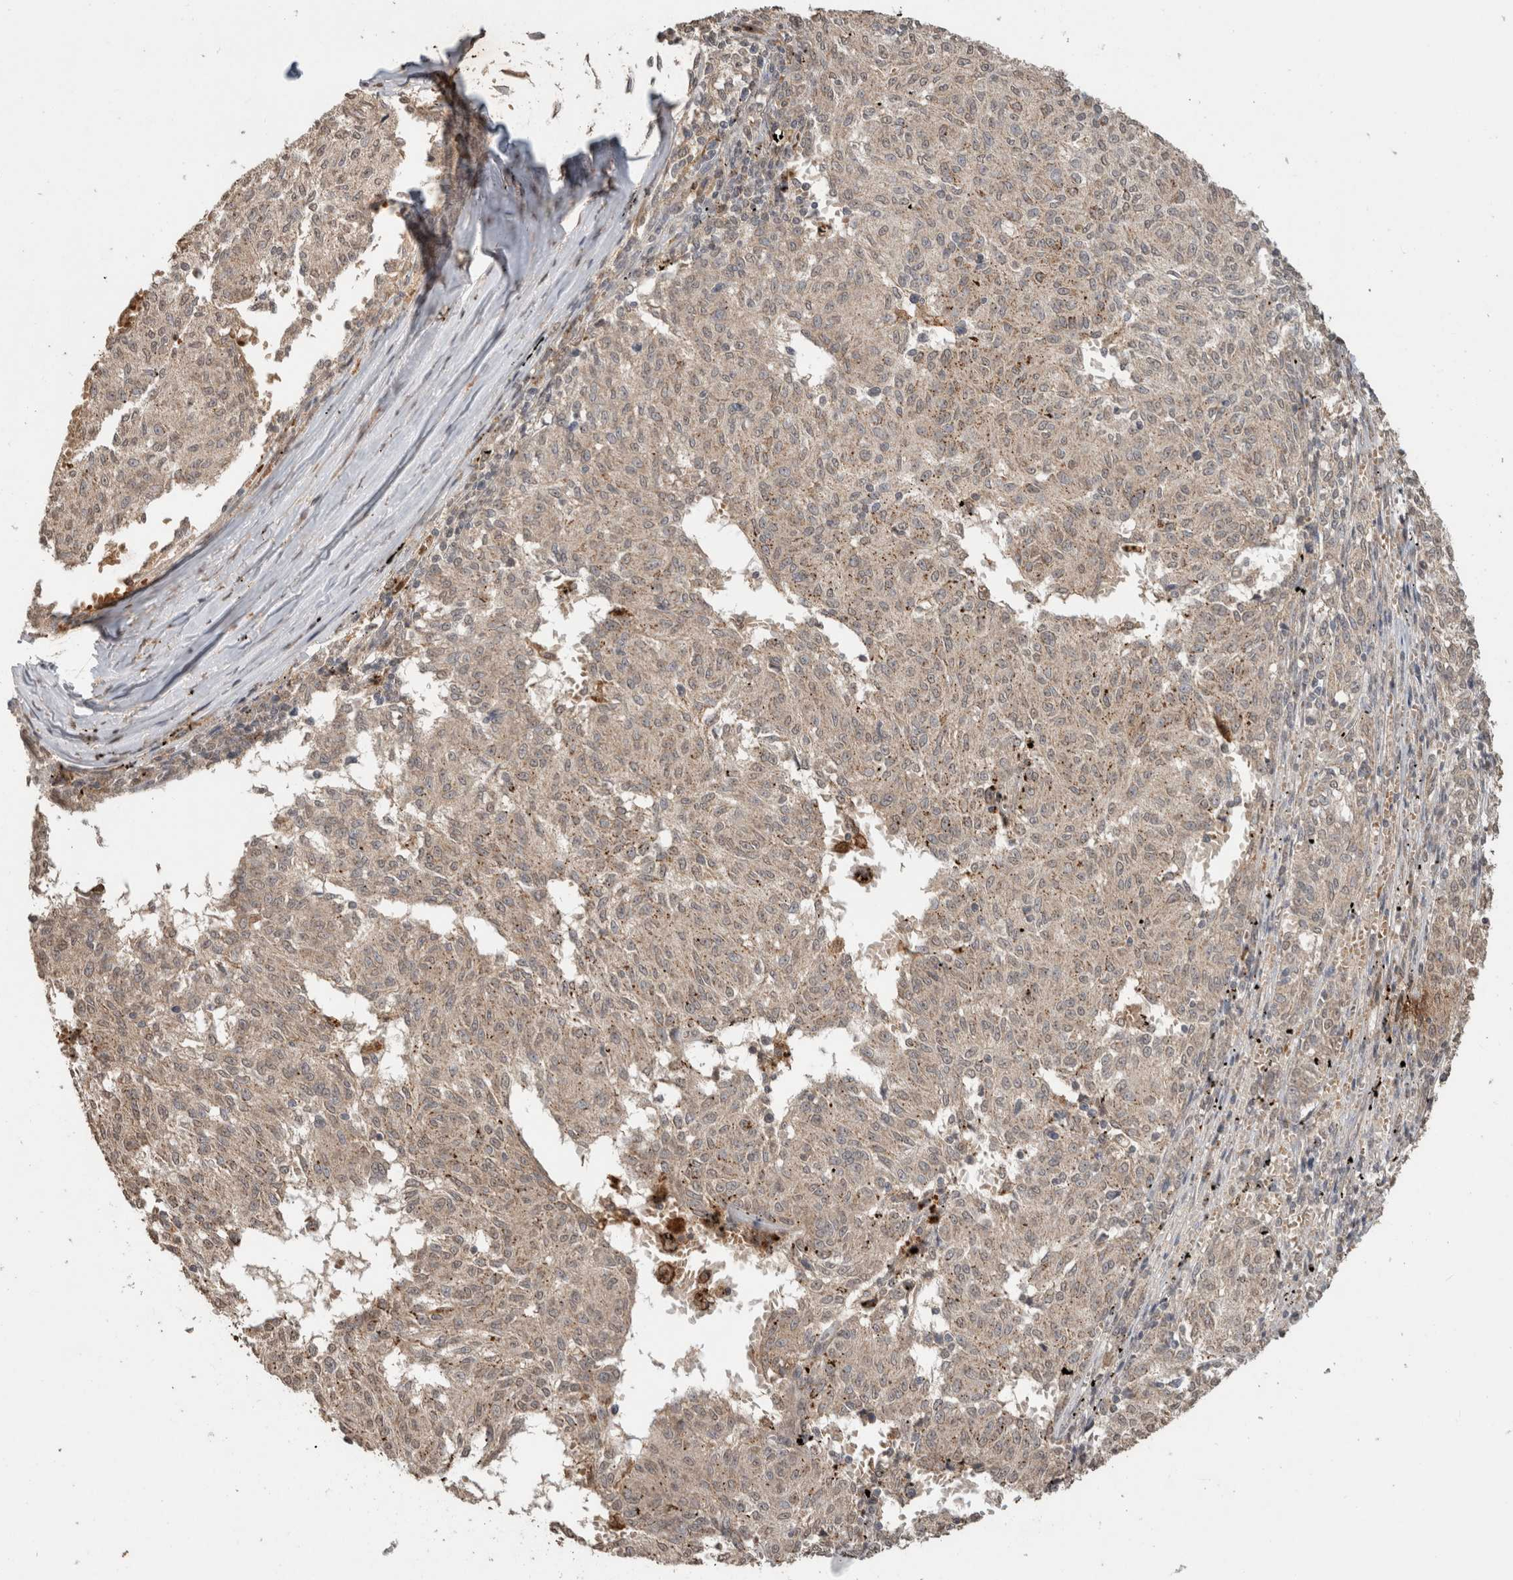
{"staining": {"intensity": "weak", "quantity": ">75%", "location": "cytoplasmic/membranous"}, "tissue": "melanoma", "cell_type": "Tumor cells", "image_type": "cancer", "snomed": [{"axis": "morphology", "description": "Malignant melanoma, NOS"}, {"axis": "topography", "description": "Skin"}], "caption": "Melanoma stained with DAB (3,3'-diaminobenzidine) immunohistochemistry (IHC) exhibits low levels of weak cytoplasmic/membranous staining in about >75% of tumor cells.", "gene": "FAM3A", "patient": {"sex": "female", "age": 72}}